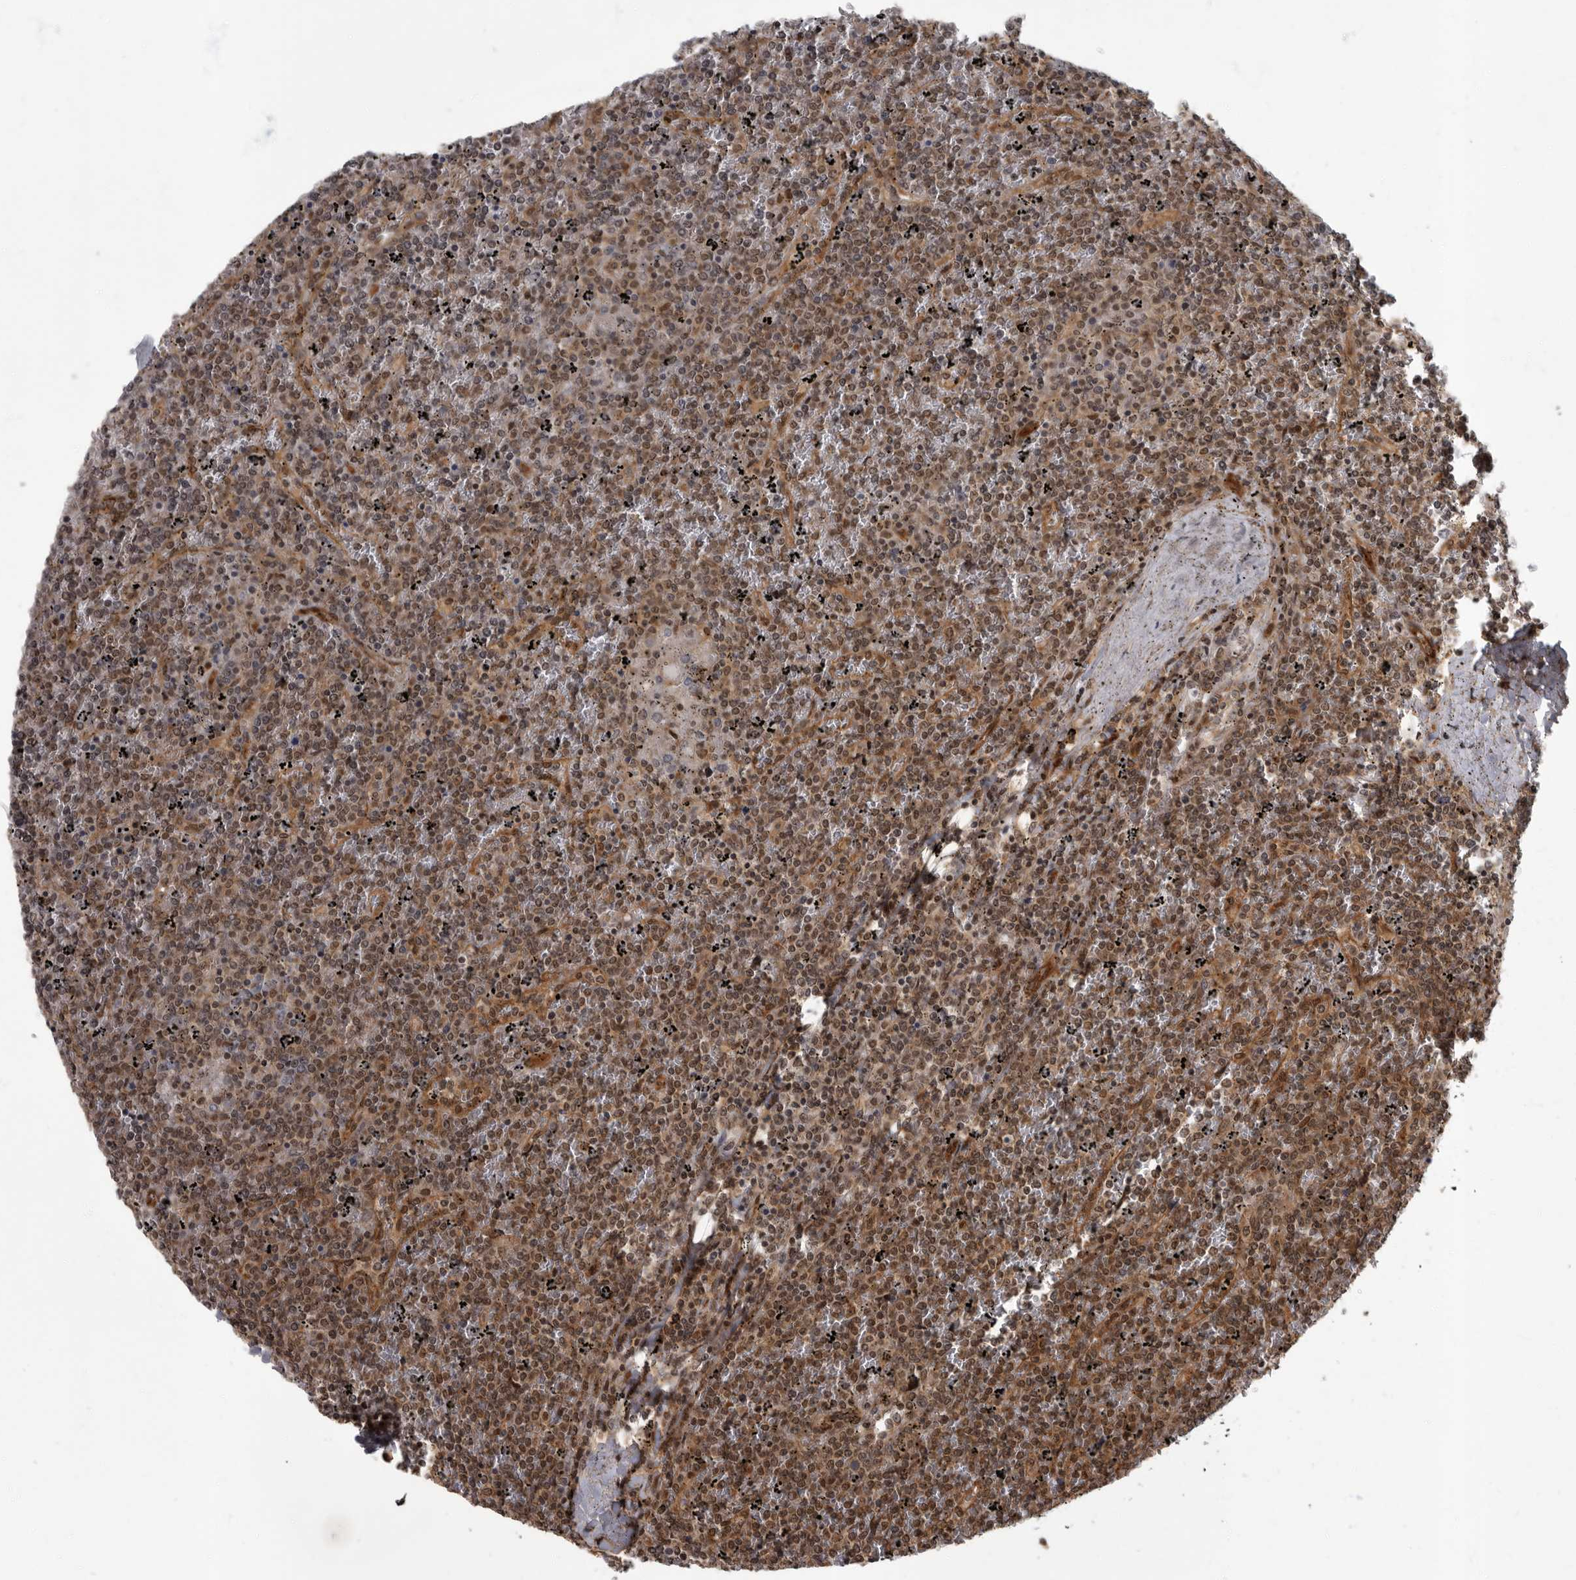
{"staining": {"intensity": "moderate", "quantity": ">75%", "location": "nuclear"}, "tissue": "lymphoma", "cell_type": "Tumor cells", "image_type": "cancer", "snomed": [{"axis": "morphology", "description": "Malignant lymphoma, non-Hodgkin's type, Low grade"}, {"axis": "topography", "description": "Spleen"}], "caption": "This photomicrograph exhibits immunohistochemistry staining of human low-grade malignant lymphoma, non-Hodgkin's type, with medium moderate nuclear expression in about >75% of tumor cells.", "gene": "VPS50", "patient": {"sex": "female", "age": 19}}